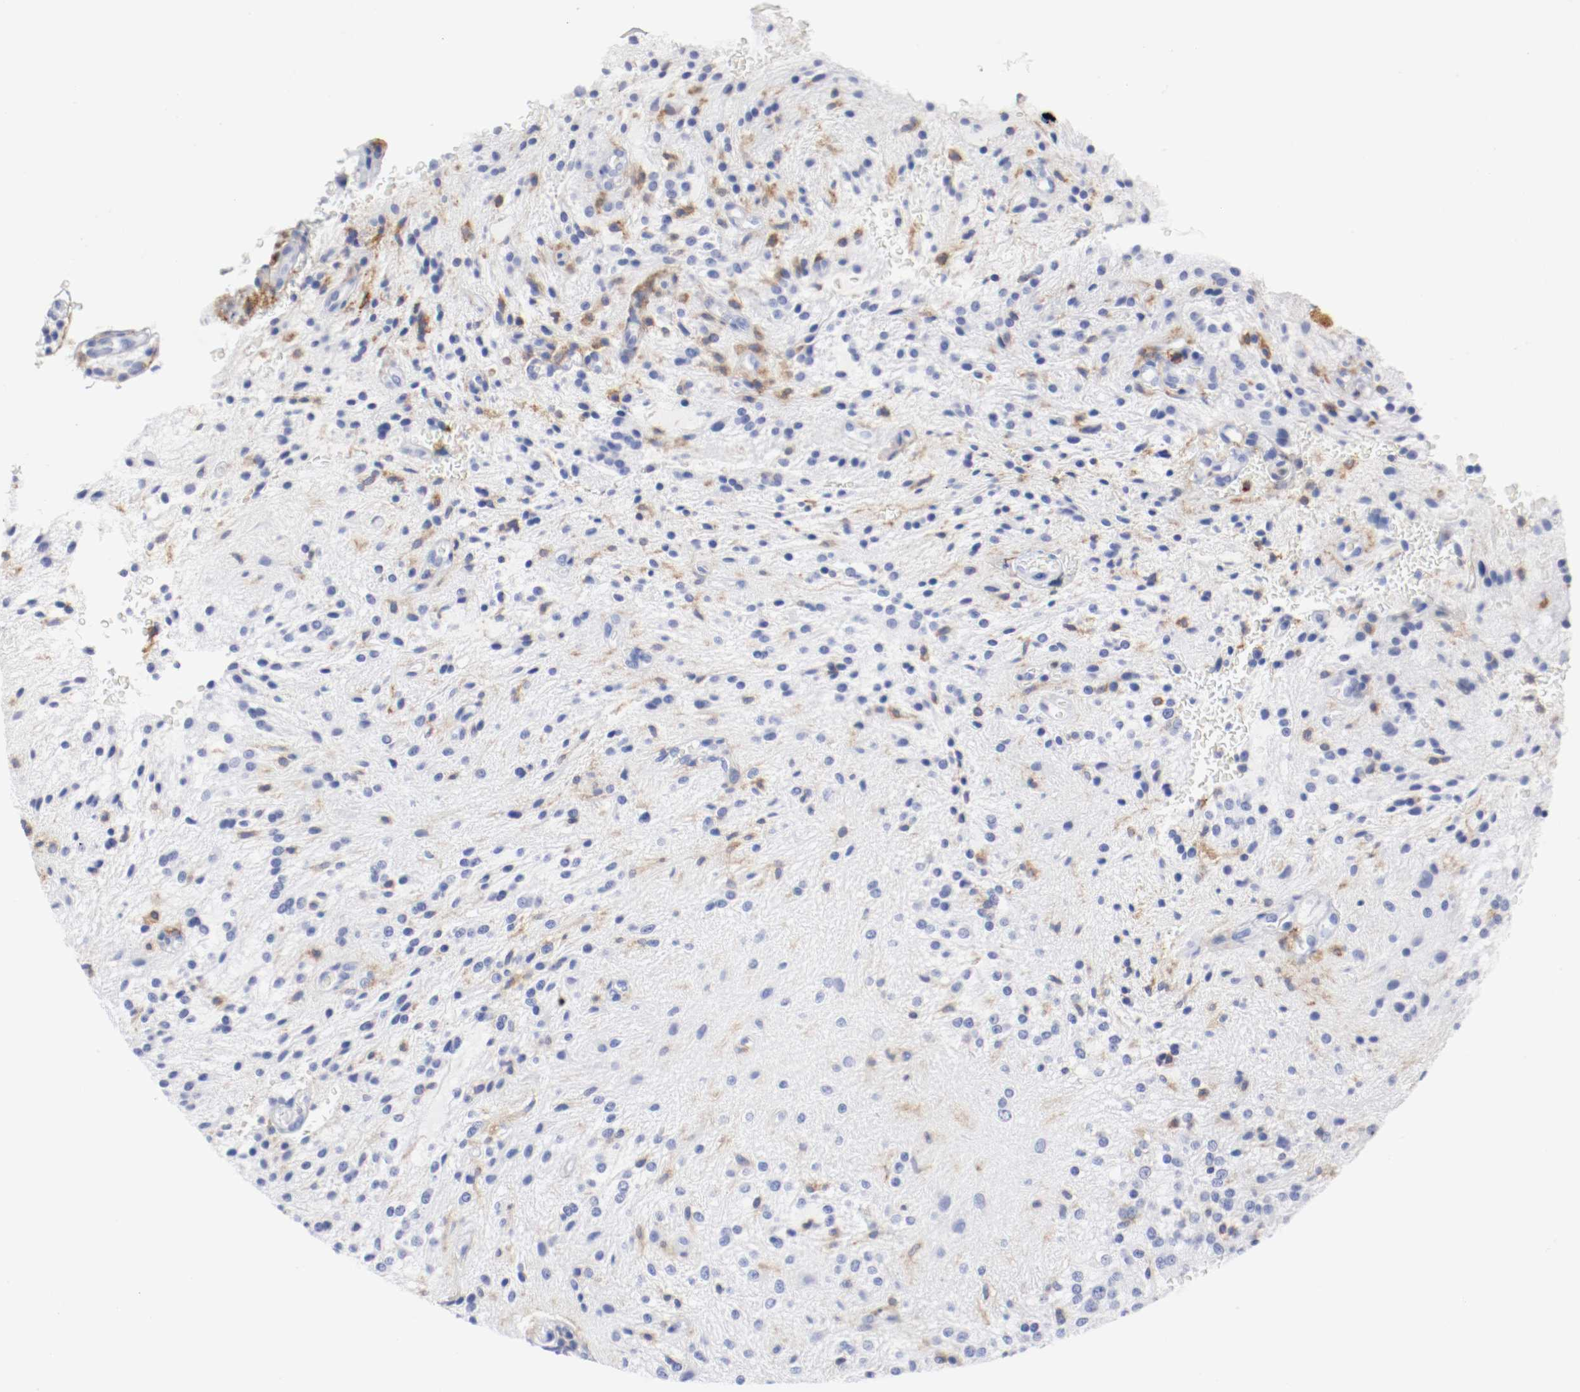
{"staining": {"intensity": "negative", "quantity": "none", "location": "none"}, "tissue": "glioma", "cell_type": "Tumor cells", "image_type": "cancer", "snomed": [{"axis": "morphology", "description": "Glioma, malignant, NOS"}, {"axis": "topography", "description": "Cerebellum"}], "caption": "Immunohistochemistry (IHC) photomicrograph of human glioma stained for a protein (brown), which reveals no staining in tumor cells.", "gene": "ITGAX", "patient": {"sex": "female", "age": 10}}